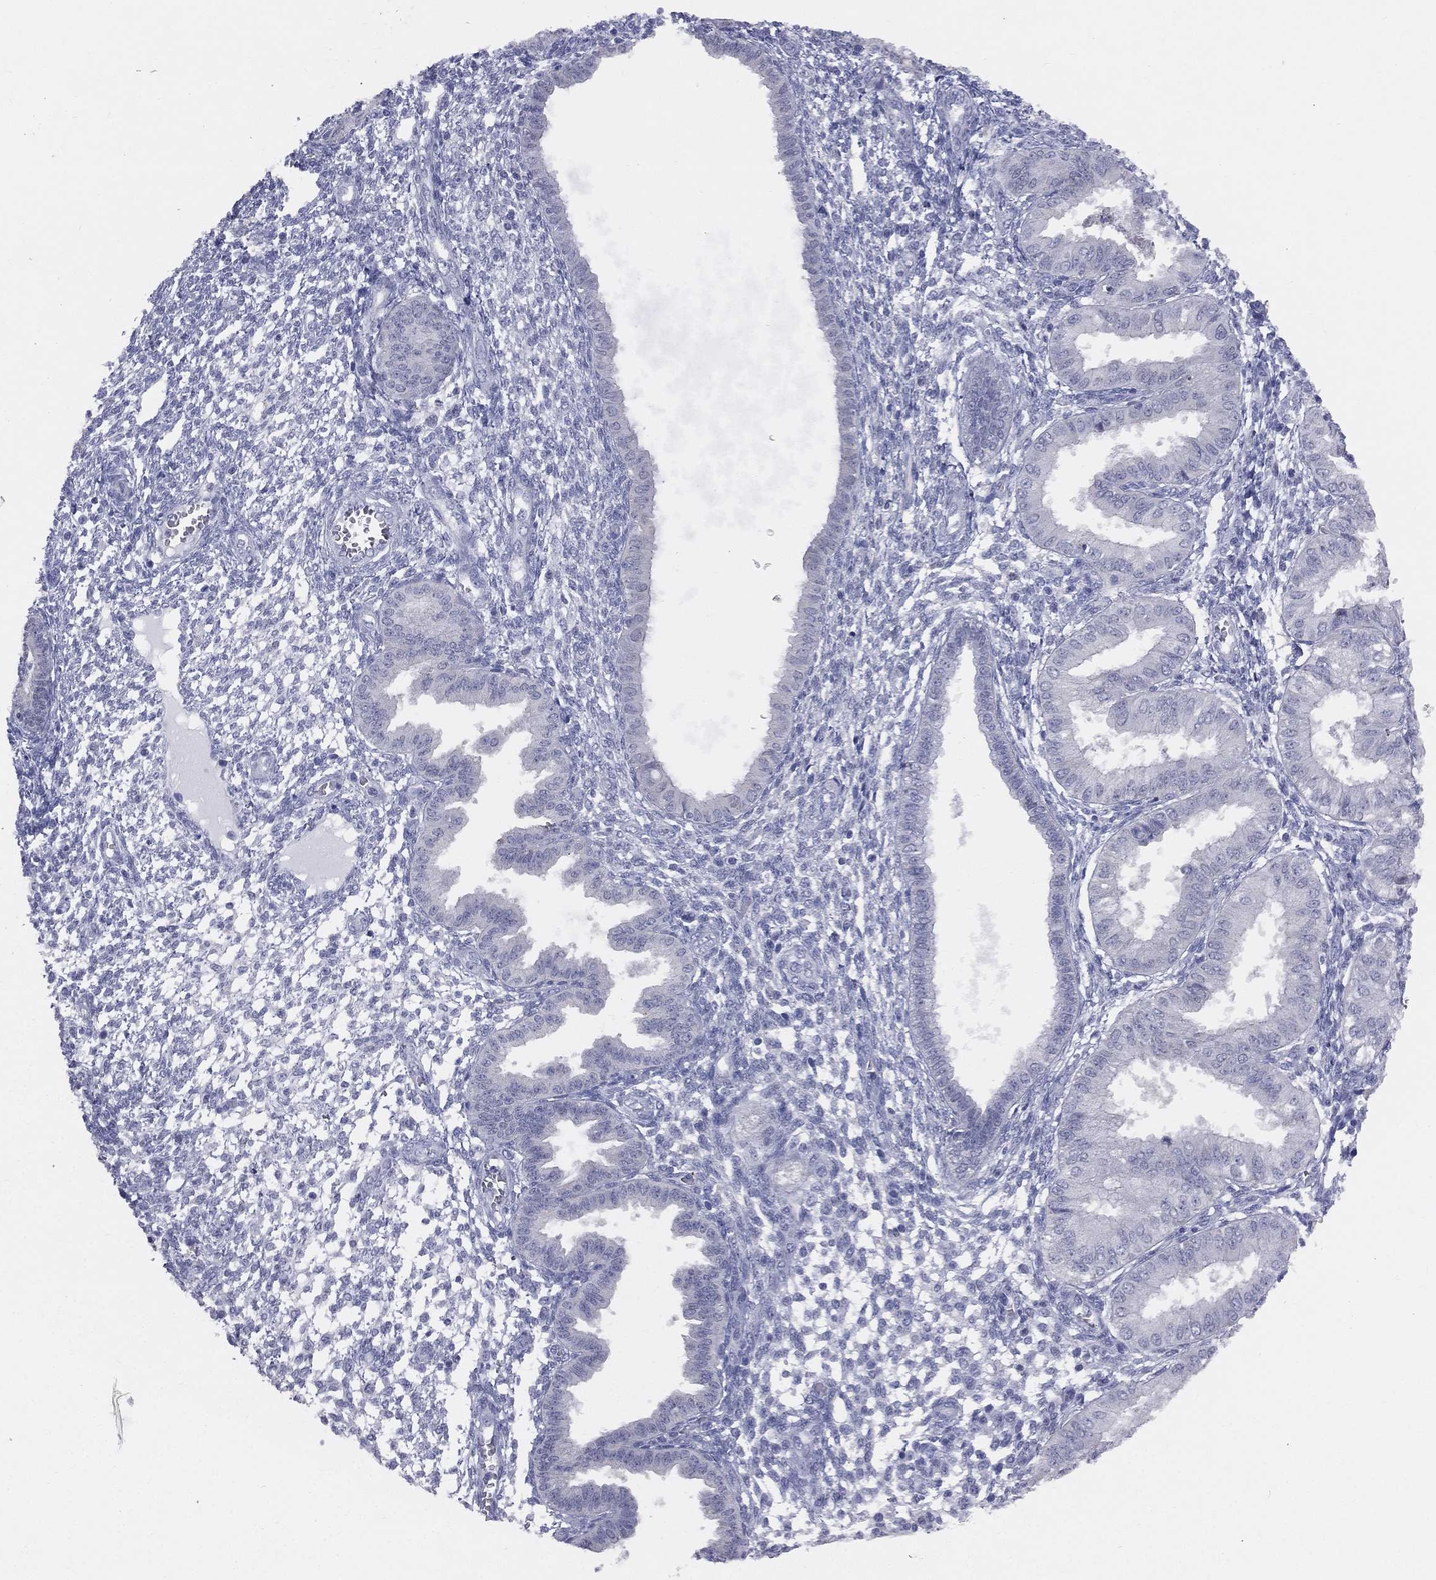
{"staining": {"intensity": "negative", "quantity": "none", "location": "none"}, "tissue": "endometrium", "cell_type": "Cells in endometrial stroma", "image_type": "normal", "snomed": [{"axis": "morphology", "description": "Normal tissue, NOS"}, {"axis": "topography", "description": "Endometrium"}], "caption": "High power microscopy histopathology image of an IHC image of benign endometrium, revealing no significant staining in cells in endometrial stroma.", "gene": "DMKN", "patient": {"sex": "female", "age": 43}}